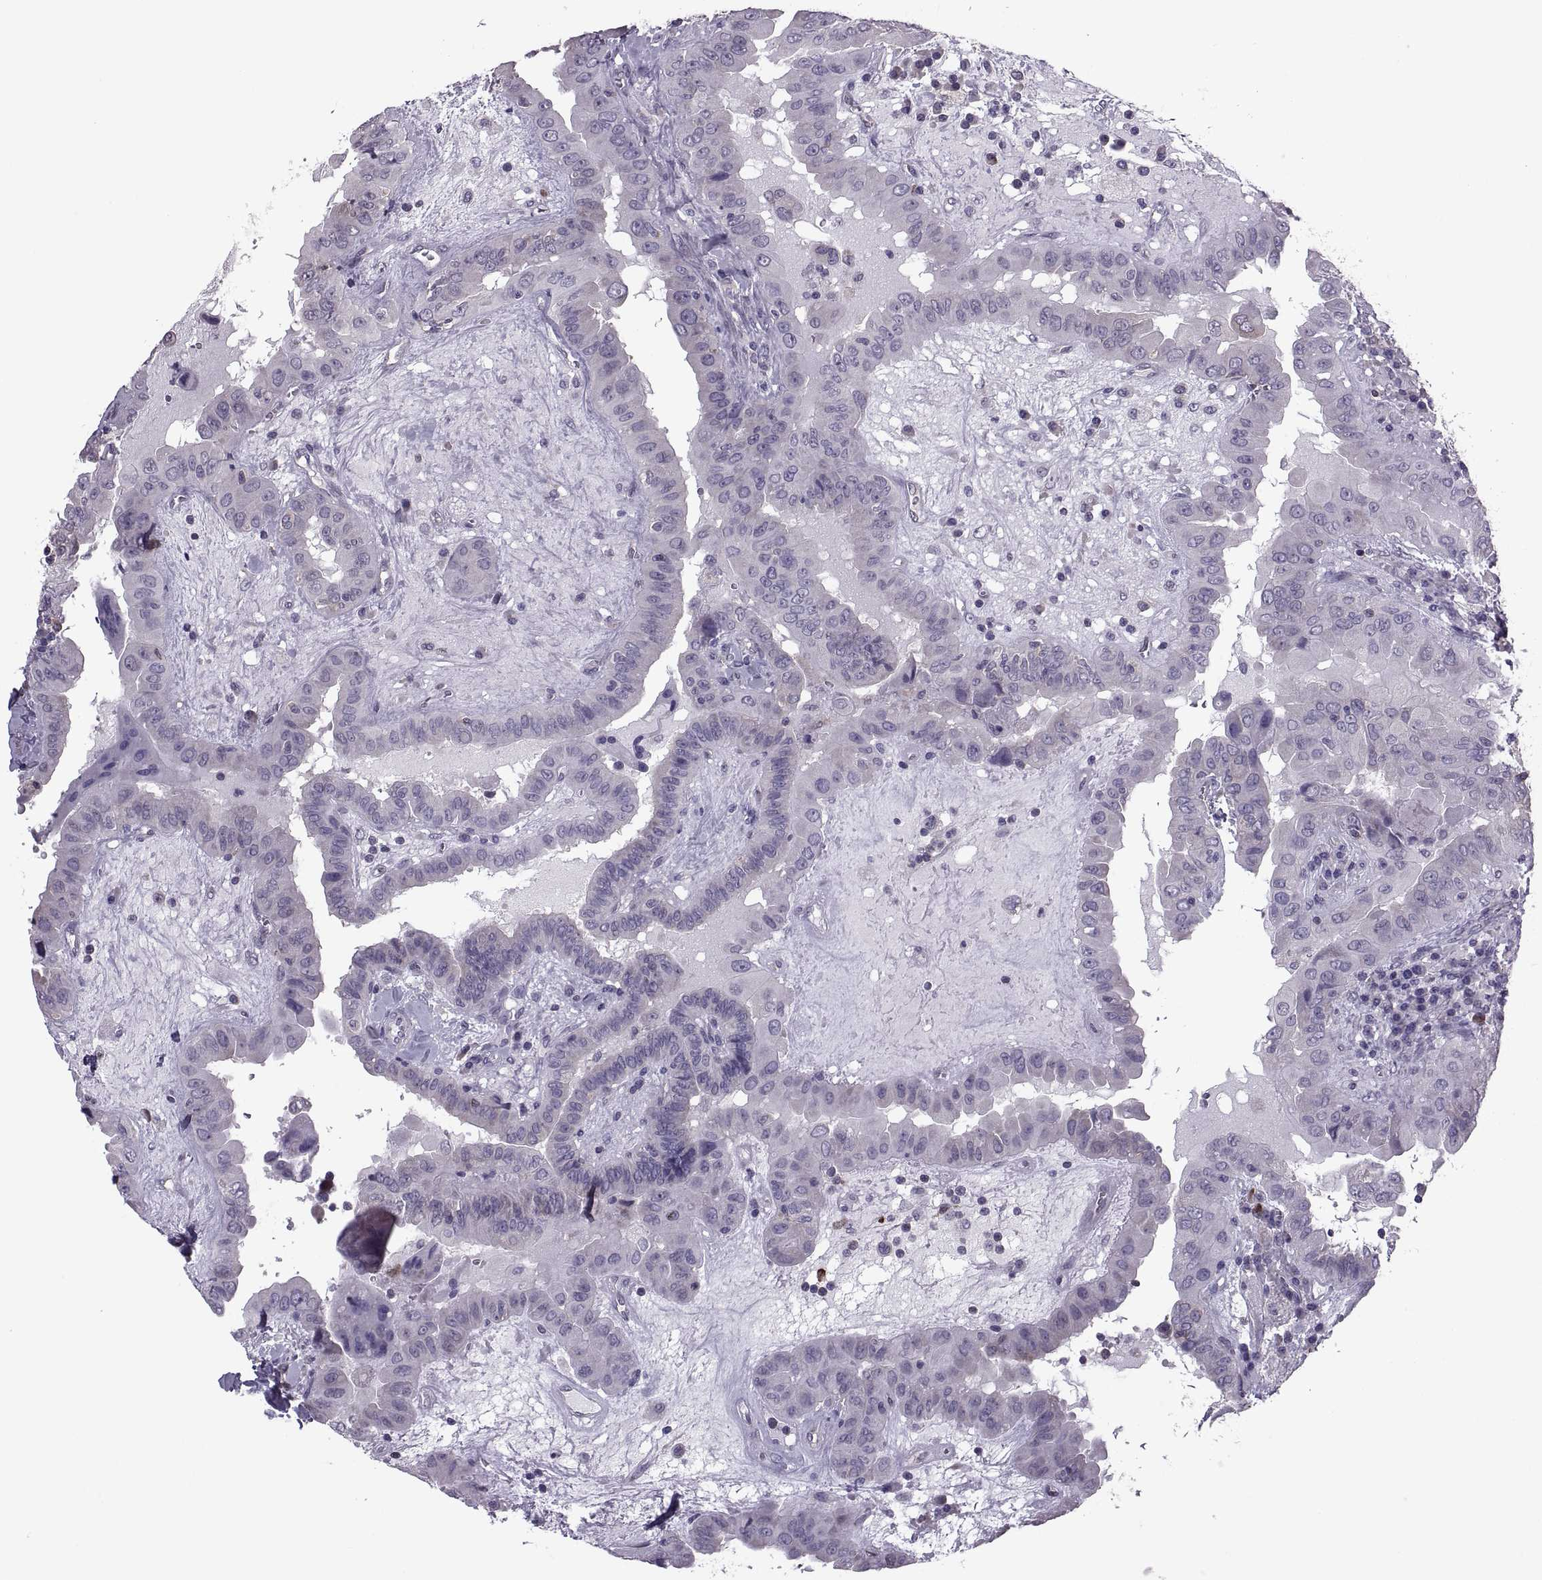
{"staining": {"intensity": "negative", "quantity": "none", "location": "none"}, "tissue": "thyroid cancer", "cell_type": "Tumor cells", "image_type": "cancer", "snomed": [{"axis": "morphology", "description": "Papillary adenocarcinoma, NOS"}, {"axis": "topography", "description": "Thyroid gland"}], "caption": "IHC of human papillary adenocarcinoma (thyroid) demonstrates no staining in tumor cells.", "gene": "PABPC1", "patient": {"sex": "female", "age": 37}}